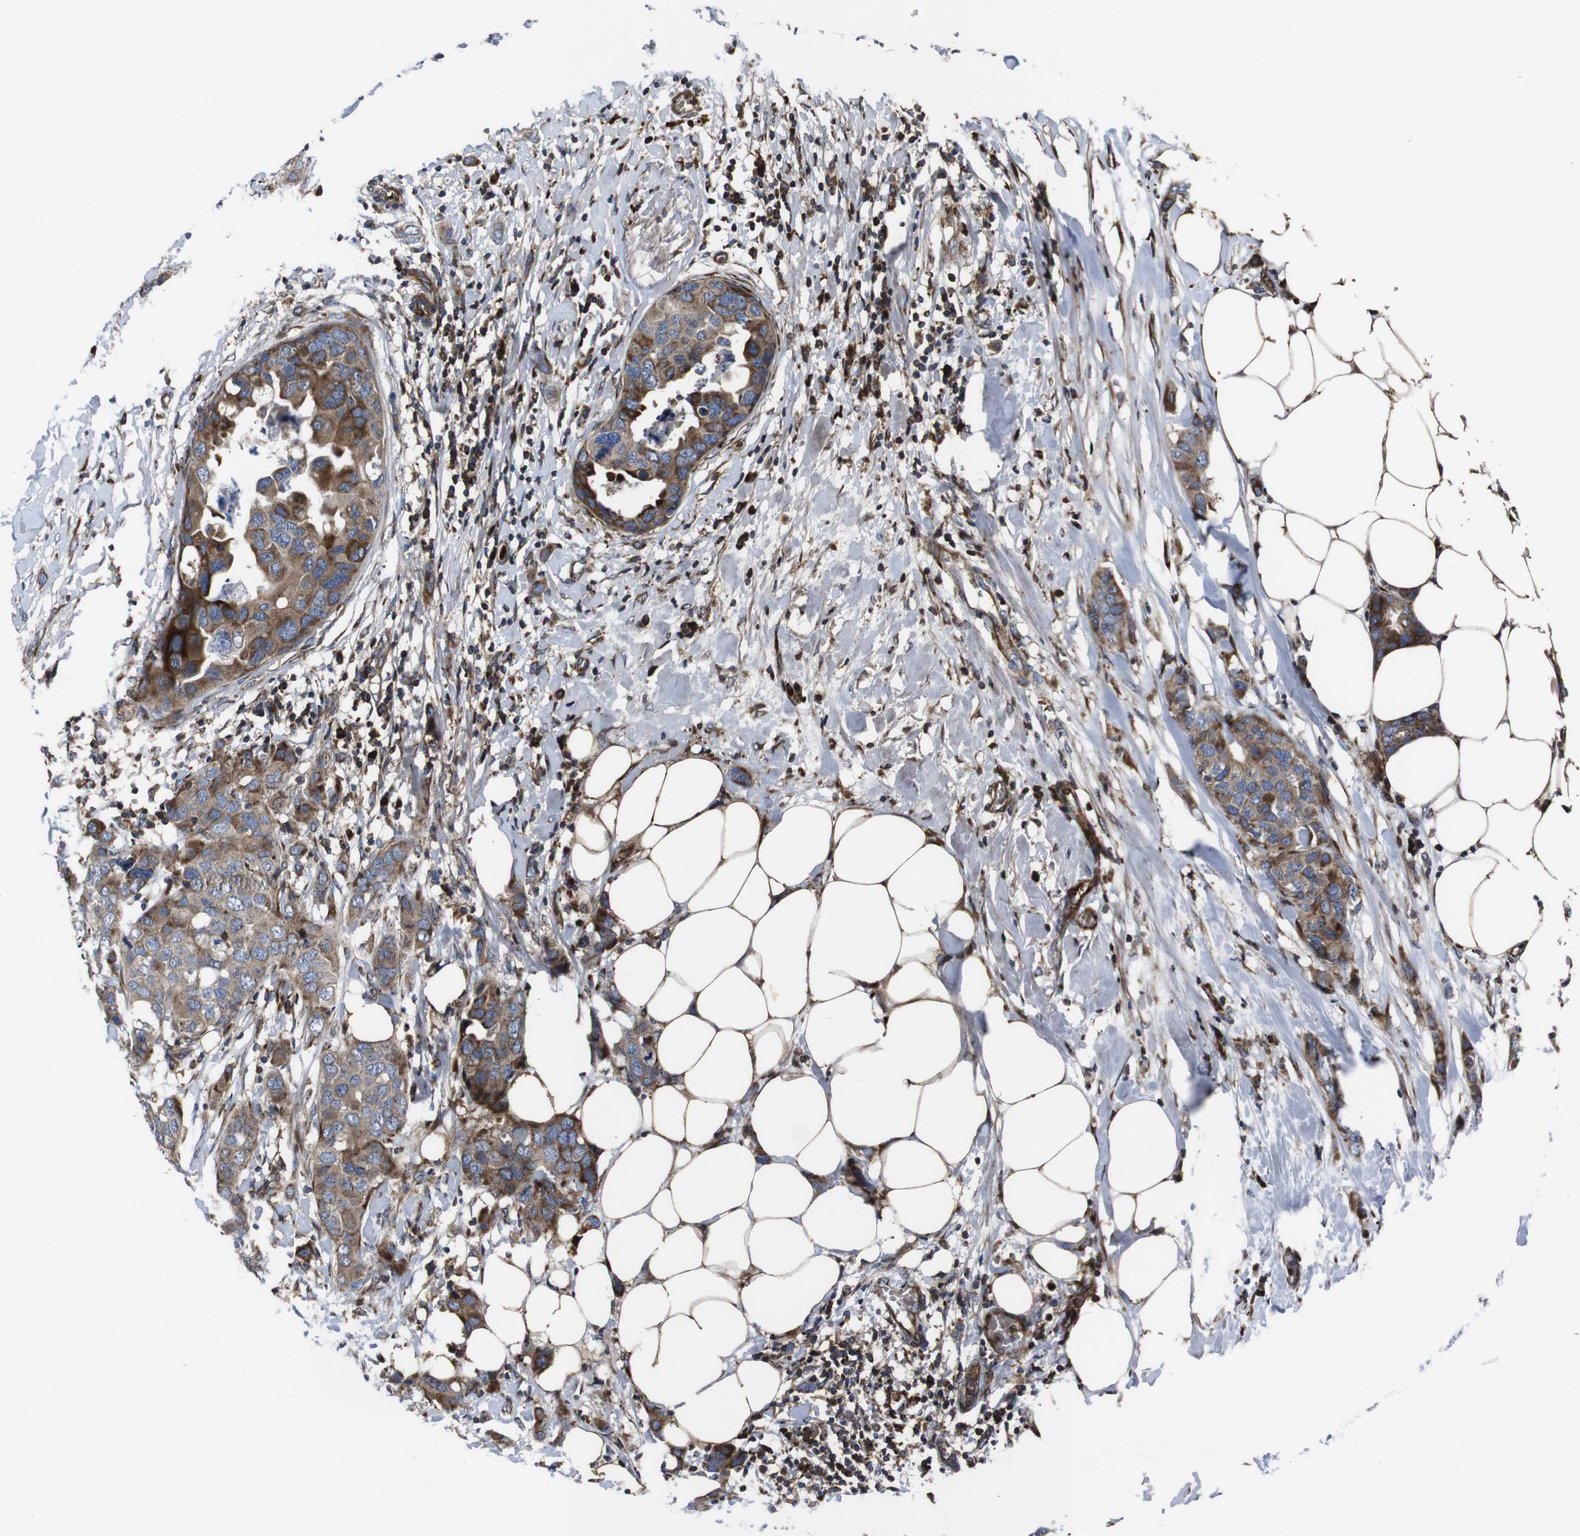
{"staining": {"intensity": "moderate", "quantity": ">75%", "location": "cytoplasmic/membranous"}, "tissue": "breast cancer", "cell_type": "Tumor cells", "image_type": "cancer", "snomed": [{"axis": "morphology", "description": "Duct carcinoma"}, {"axis": "topography", "description": "Breast"}], "caption": "Approximately >75% of tumor cells in human infiltrating ductal carcinoma (breast) show moderate cytoplasmic/membranous protein expression as visualized by brown immunohistochemical staining.", "gene": "SMYD3", "patient": {"sex": "female", "age": 50}}